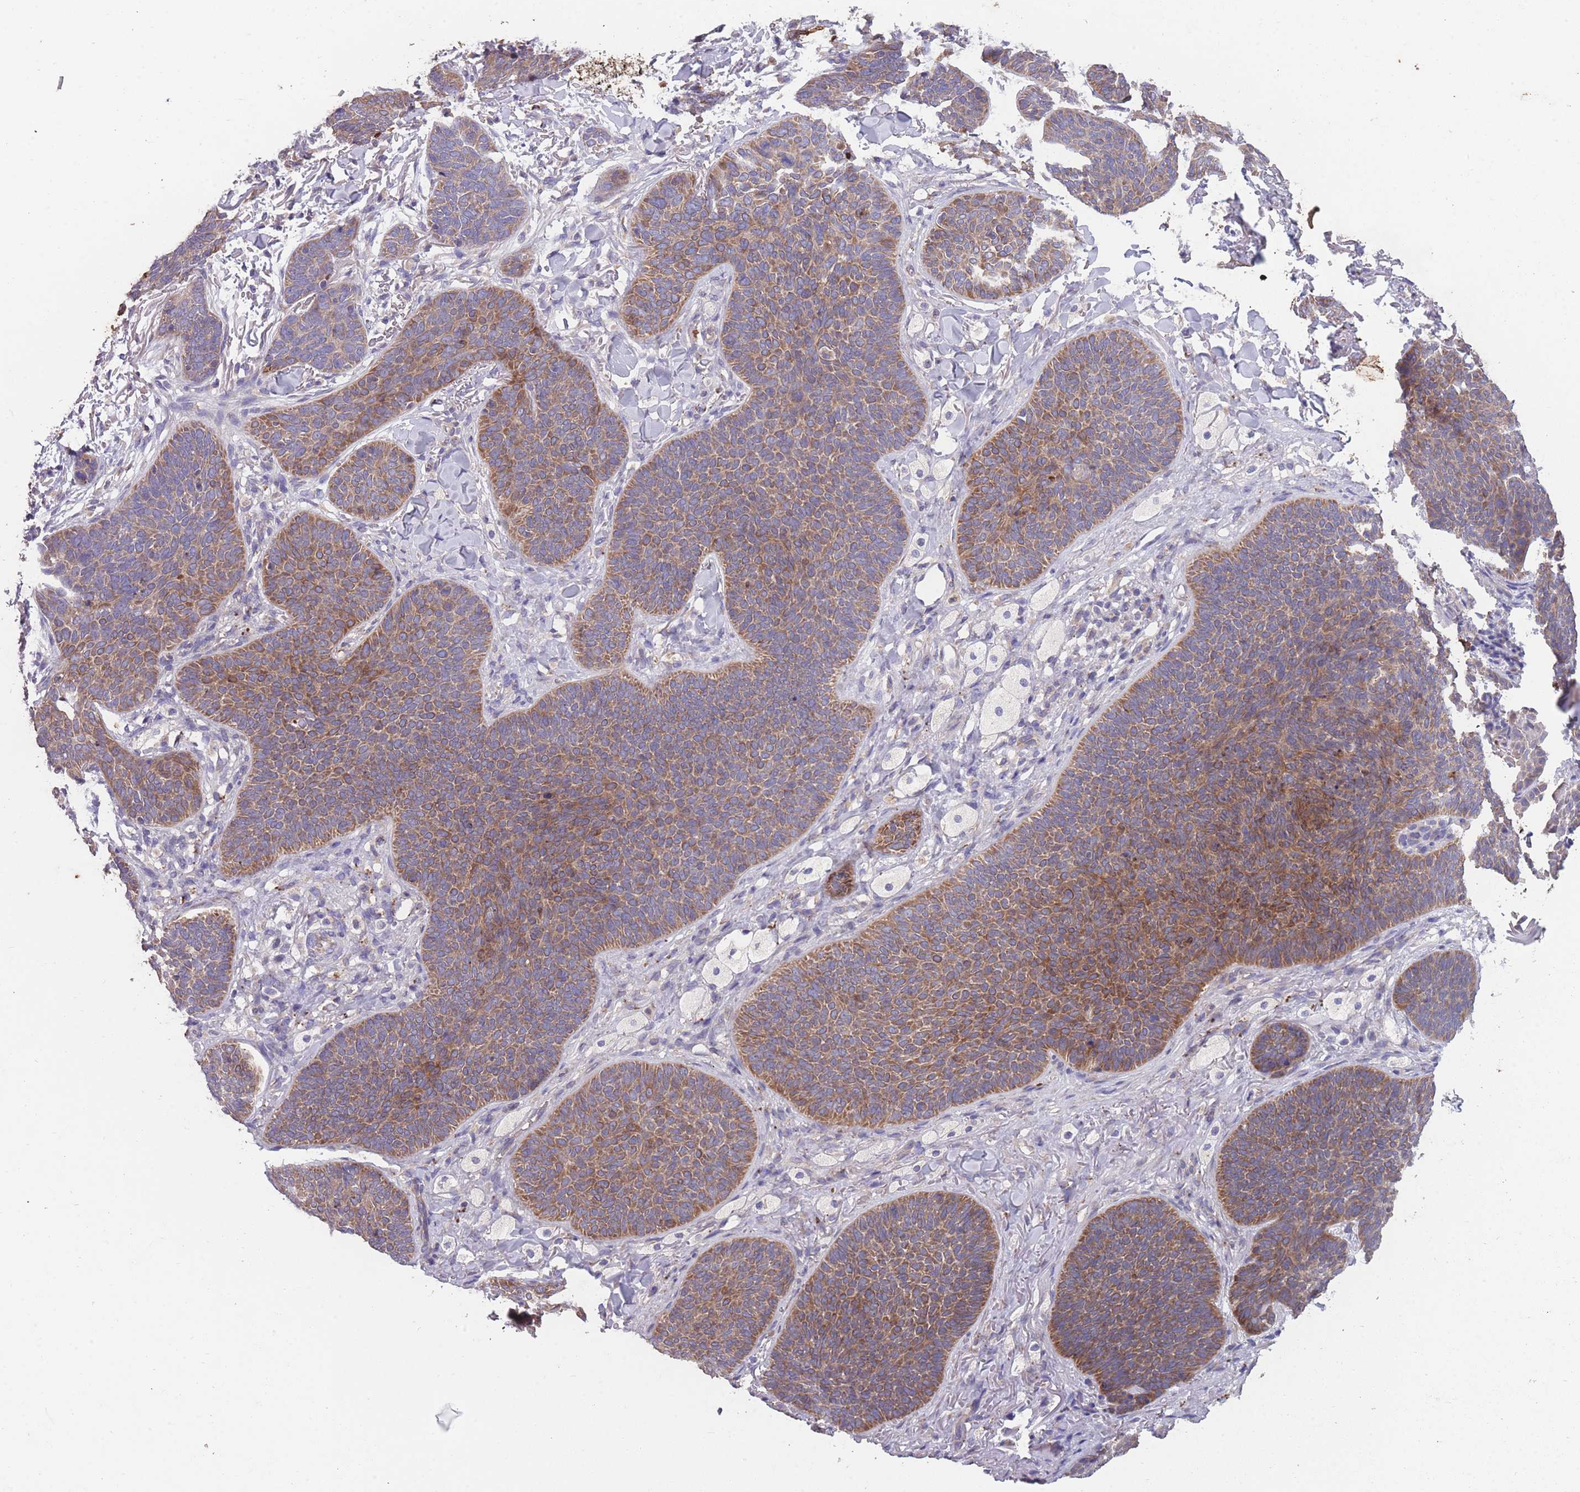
{"staining": {"intensity": "moderate", "quantity": ">75%", "location": "cytoplasmic/membranous"}, "tissue": "skin cancer", "cell_type": "Tumor cells", "image_type": "cancer", "snomed": [{"axis": "morphology", "description": "Basal cell carcinoma"}, {"axis": "topography", "description": "Skin"}], "caption": "This micrograph reveals immunohistochemistry (IHC) staining of basal cell carcinoma (skin), with medium moderate cytoplasmic/membranous positivity in about >75% of tumor cells.", "gene": "STIM2", "patient": {"sex": "male", "age": 85}}